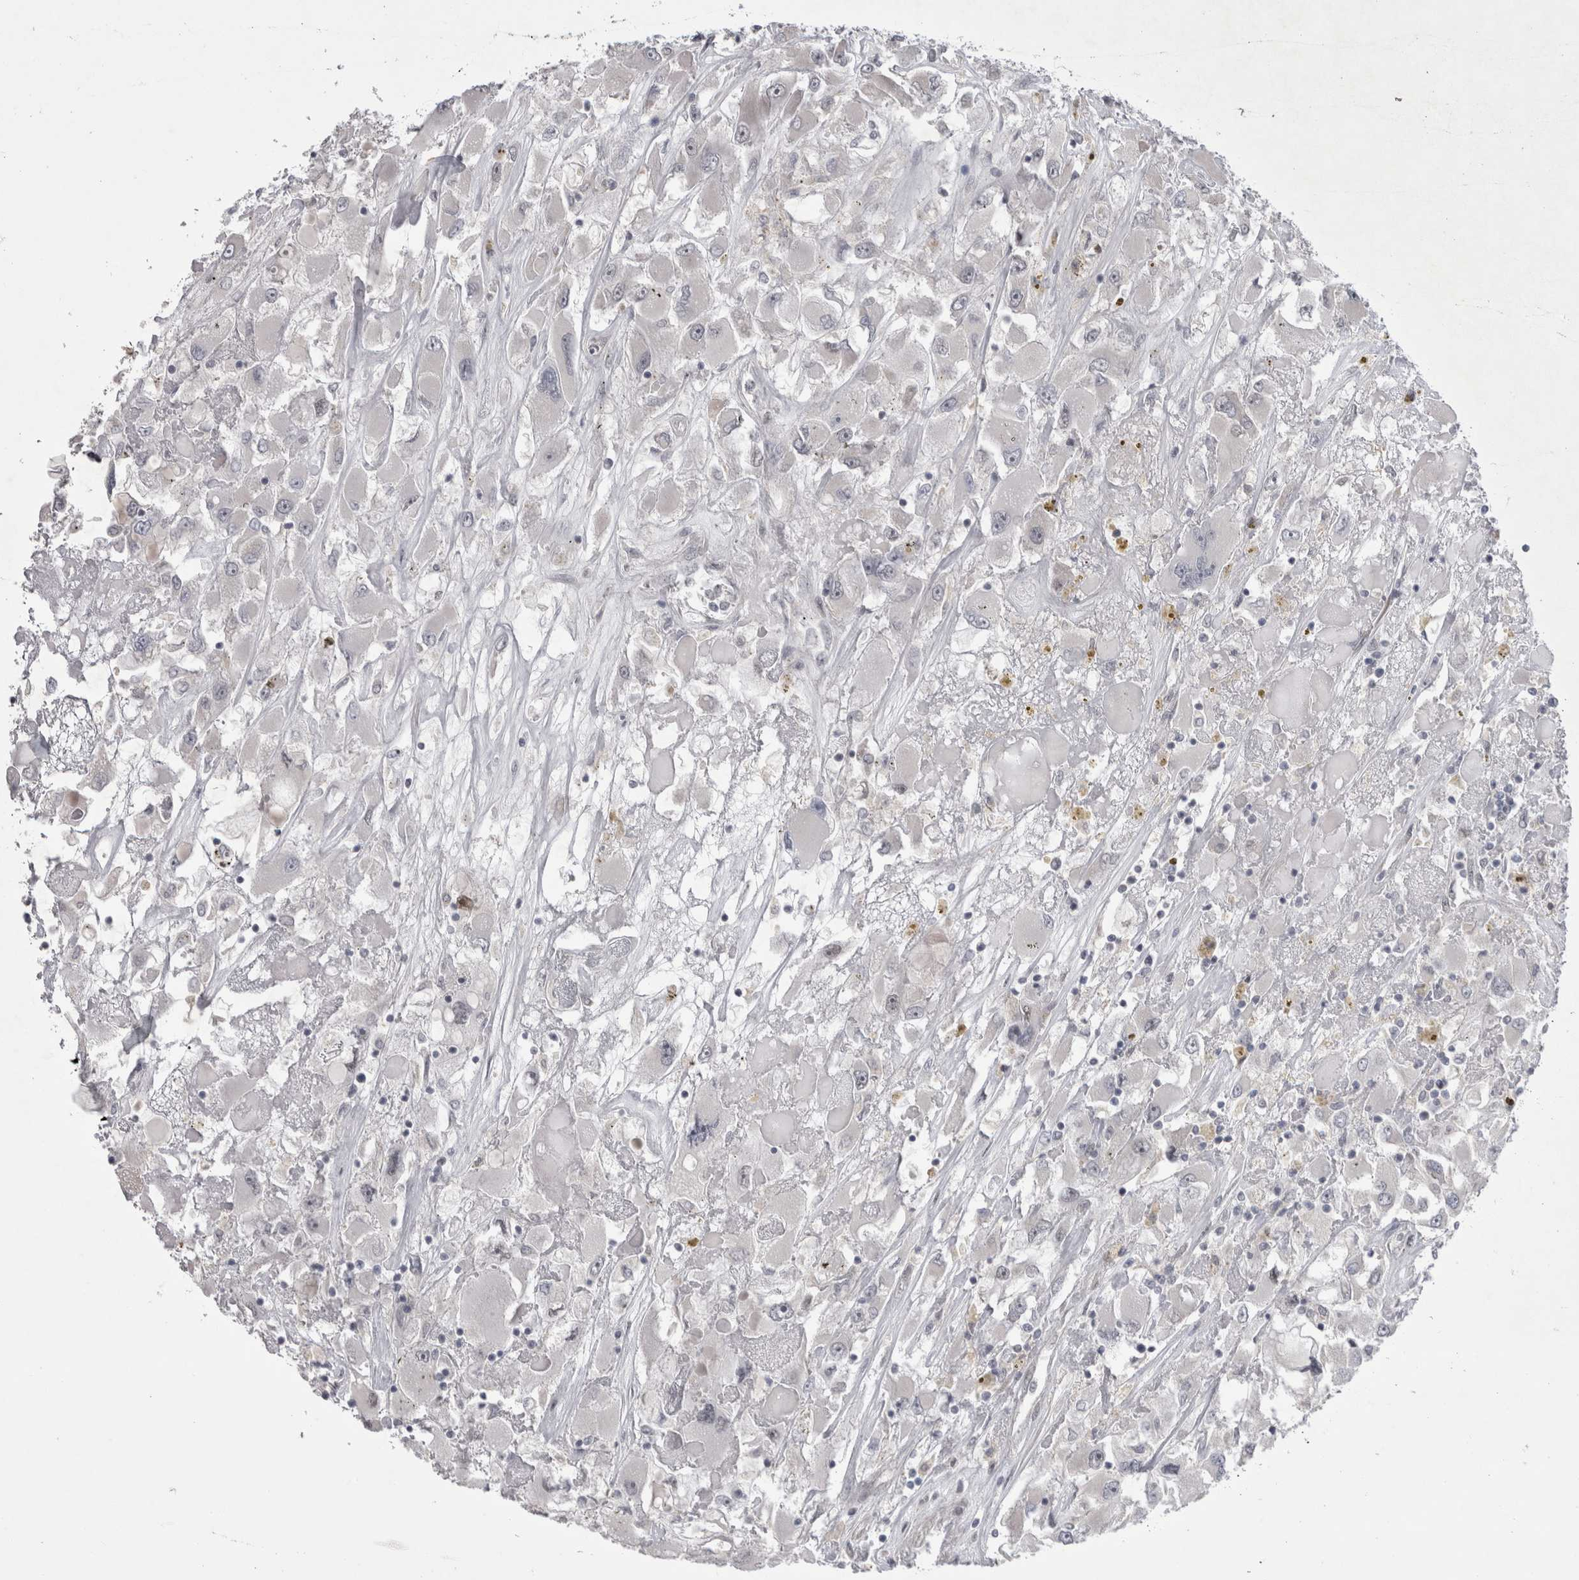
{"staining": {"intensity": "negative", "quantity": "none", "location": "none"}, "tissue": "renal cancer", "cell_type": "Tumor cells", "image_type": "cancer", "snomed": [{"axis": "morphology", "description": "Adenocarcinoma, NOS"}, {"axis": "topography", "description": "Kidney"}], "caption": "Micrograph shows no significant protein positivity in tumor cells of renal adenocarcinoma.", "gene": "NENF", "patient": {"sex": "female", "age": 52}}